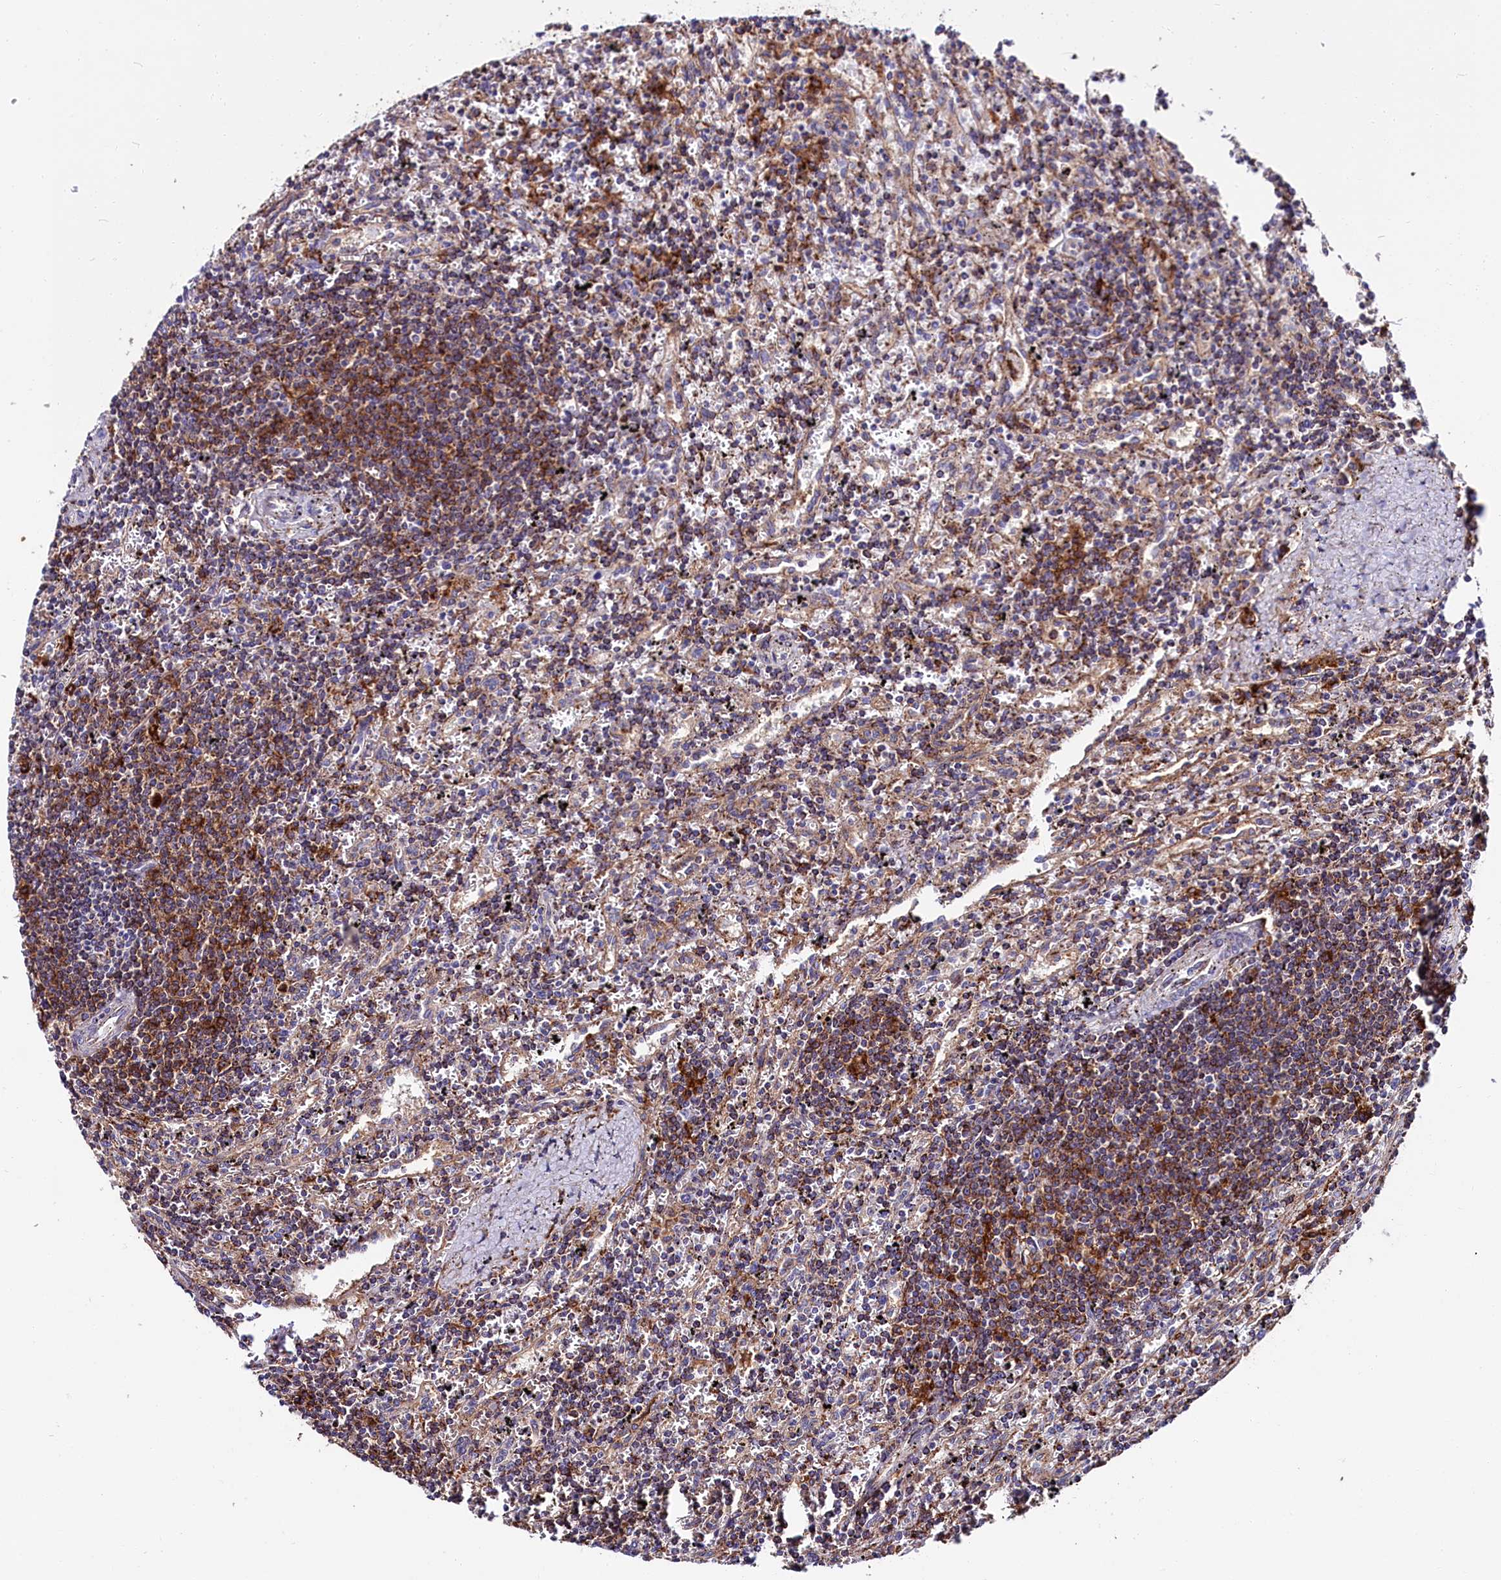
{"staining": {"intensity": "weak", "quantity": "25%-75%", "location": "cytoplasmic/membranous"}, "tissue": "lymphoma", "cell_type": "Tumor cells", "image_type": "cancer", "snomed": [{"axis": "morphology", "description": "Malignant lymphoma, non-Hodgkin's type, Low grade"}, {"axis": "topography", "description": "Spleen"}], "caption": "A low amount of weak cytoplasmic/membranous staining is seen in approximately 25%-75% of tumor cells in malignant lymphoma, non-Hodgkin's type (low-grade) tissue. The staining is performed using DAB brown chromogen to label protein expression. The nuclei are counter-stained blue using hematoxylin.", "gene": "IL20RA", "patient": {"sex": "male", "age": 76}}